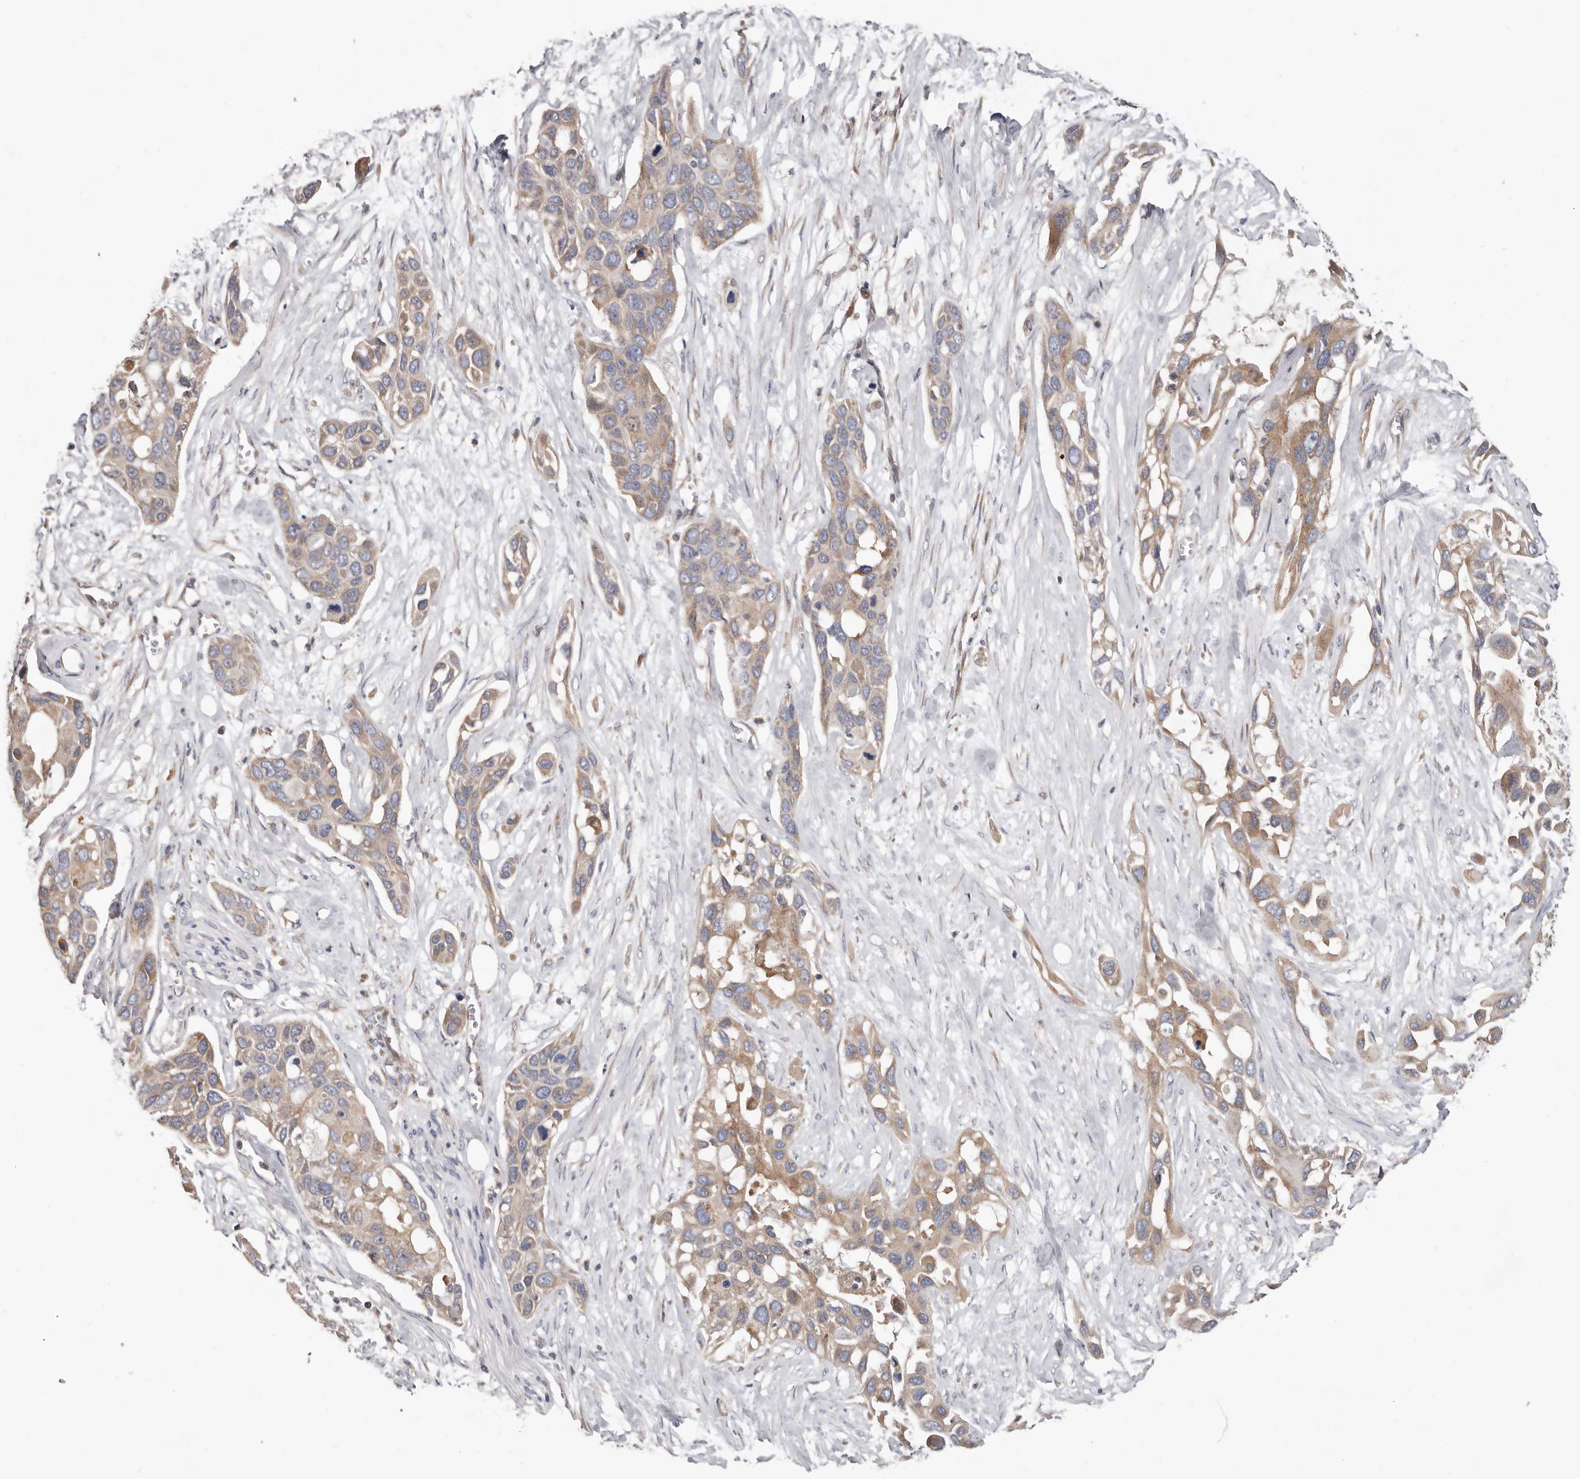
{"staining": {"intensity": "weak", "quantity": ">75%", "location": "cytoplasmic/membranous"}, "tissue": "pancreatic cancer", "cell_type": "Tumor cells", "image_type": "cancer", "snomed": [{"axis": "morphology", "description": "Adenocarcinoma, NOS"}, {"axis": "topography", "description": "Pancreas"}], "caption": "Human pancreatic cancer stained for a protein (brown) exhibits weak cytoplasmic/membranous positive positivity in approximately >75% of tumor cells.", "gene": "ASIC5", "patient": {"sex": "female", "age": 60}}